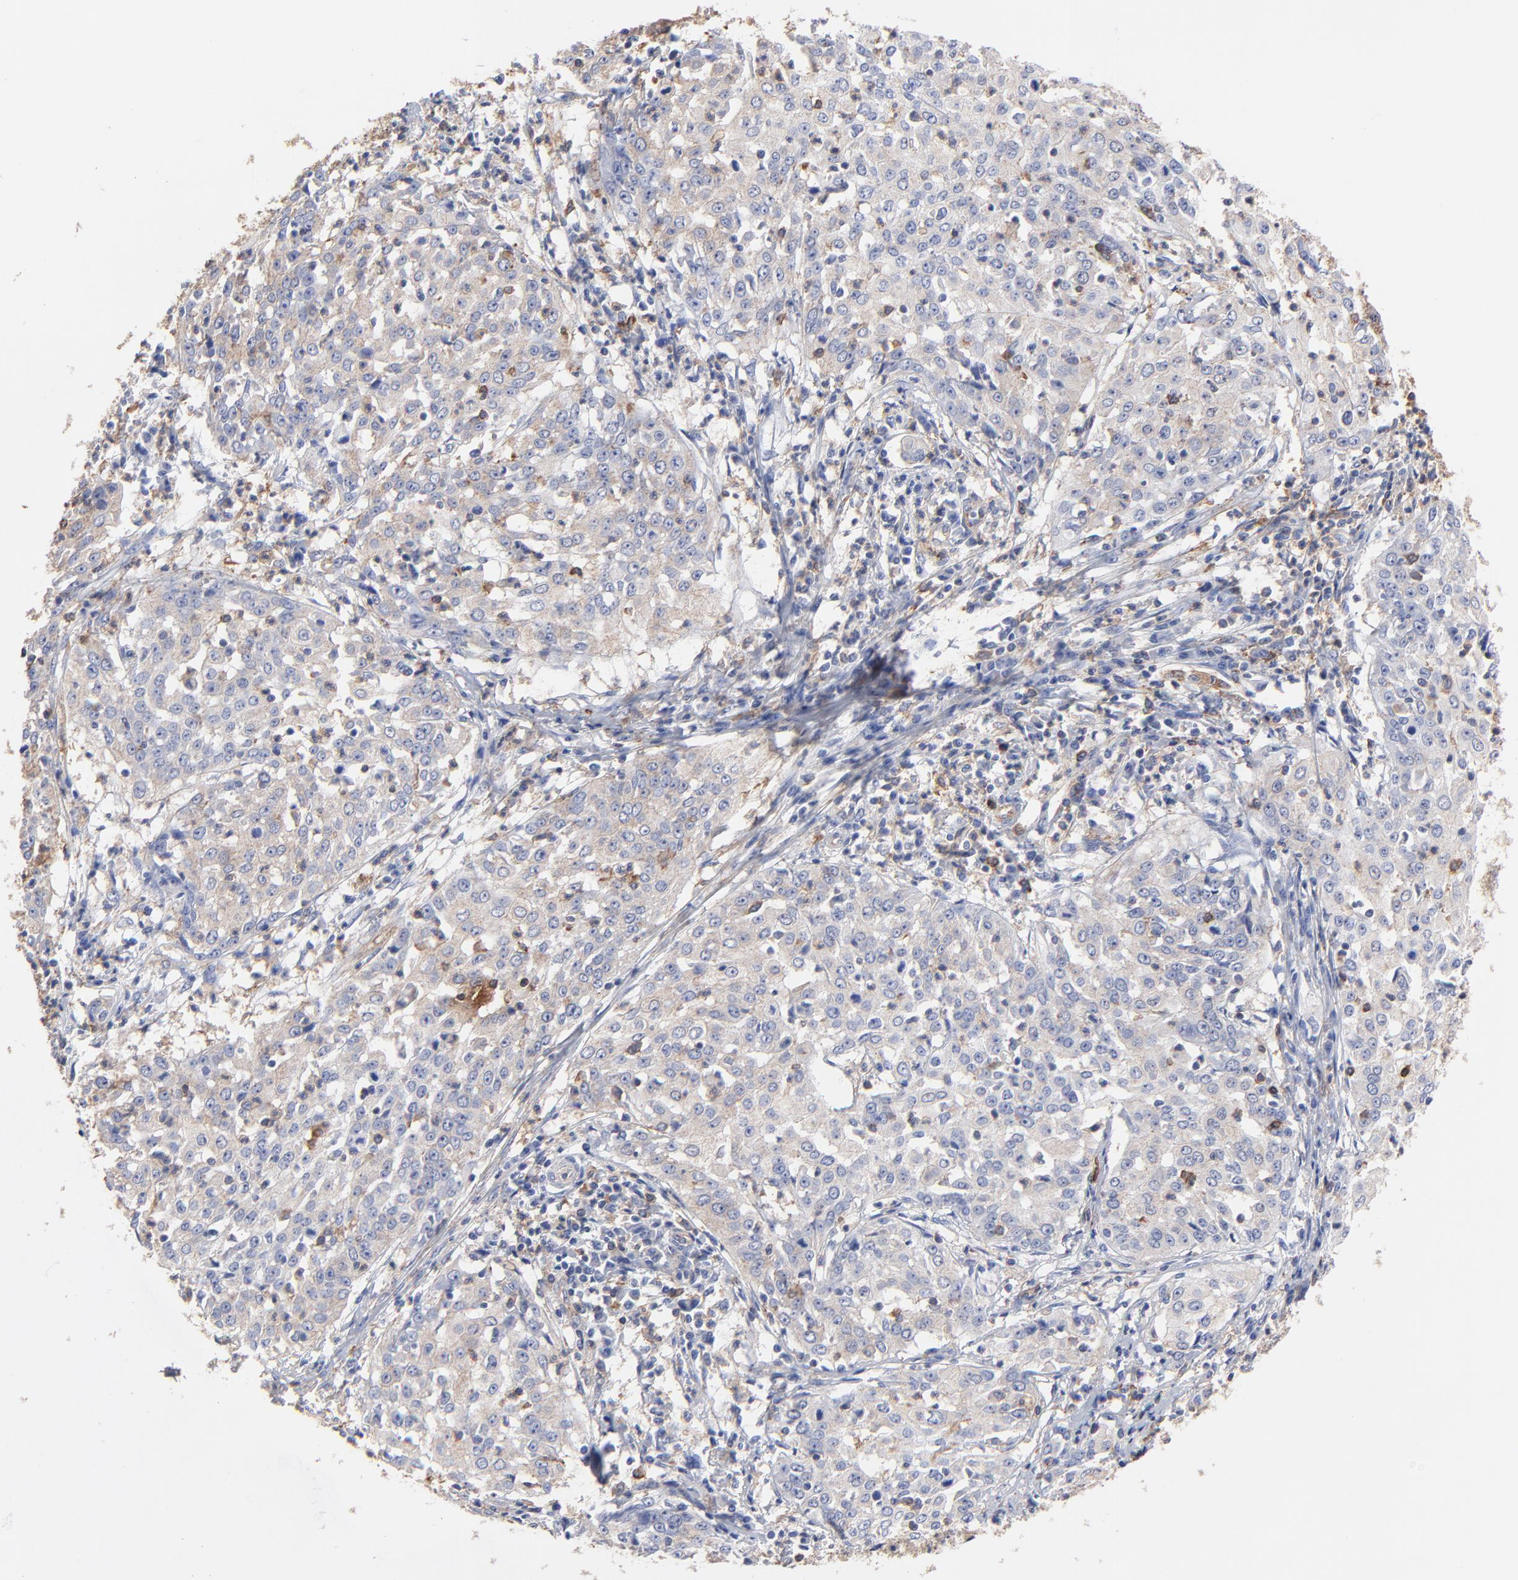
{"staining": {"intensity": "weak", "quantity": "25%-75%", "location": "cytoplasmic/membranous"}, "tissue": "cervical cancer", "cell_type": "Tumor cells", "image_type": "cancer", "snomed": [{"axis": "morphology", "description": "Squamous cell carcinoma, NOS"}, {"axis": "topography", "description": "Cervix"}], "caption": "Immunohistochemical staining of human cervical squamous cell carcinoma exhibits low levels of weak cytoplasmic/membranous protein staining in about 25%-75% of tumor cells. (DAB IHC, brown staining for protein, blue staining for nuclei).", "gene": "ASL", "patient": {"sex": "female", "age": 39}}